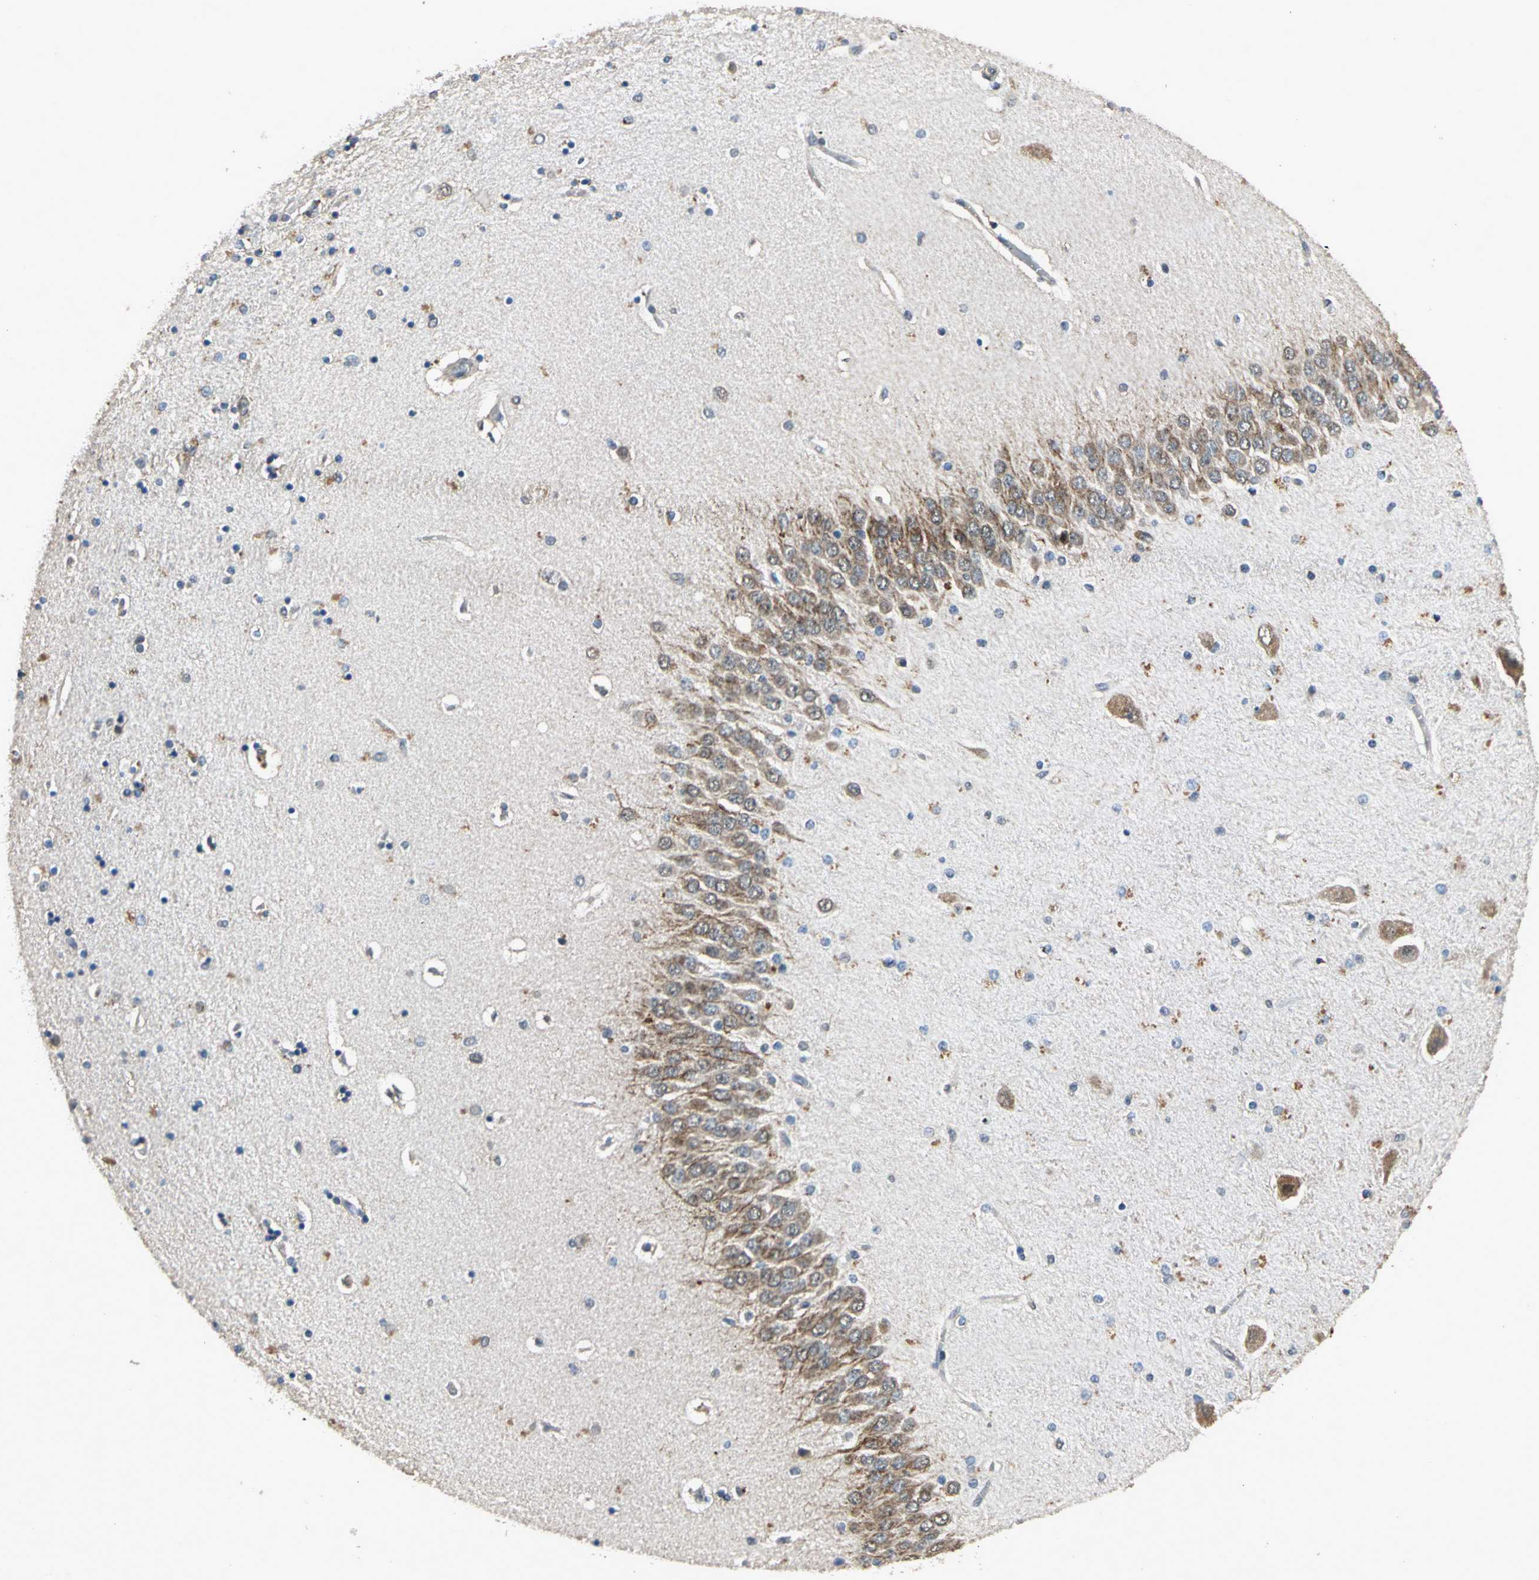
{"staining": {"intensity": "moderate", "quantity": "<25%", "location": "cytoplasmic/membranous"}, "tissue": "hippocampus", "cell_type": "Glial cells", "image_type": "normal", "snomed": [{"axis": "morphology", "description": "Normal tissue, NOS"}, {"axis": "topography", "description": "Hippocampus"}], "caption": "An image showing moderate cytoplasmic/membranous staining in about <25% of glial cells in normal hippocampus, as visualized by brown immunohistochemical staining.", "gene": "EIF2B2", "patient": {"sex": "female", "age": 54}}